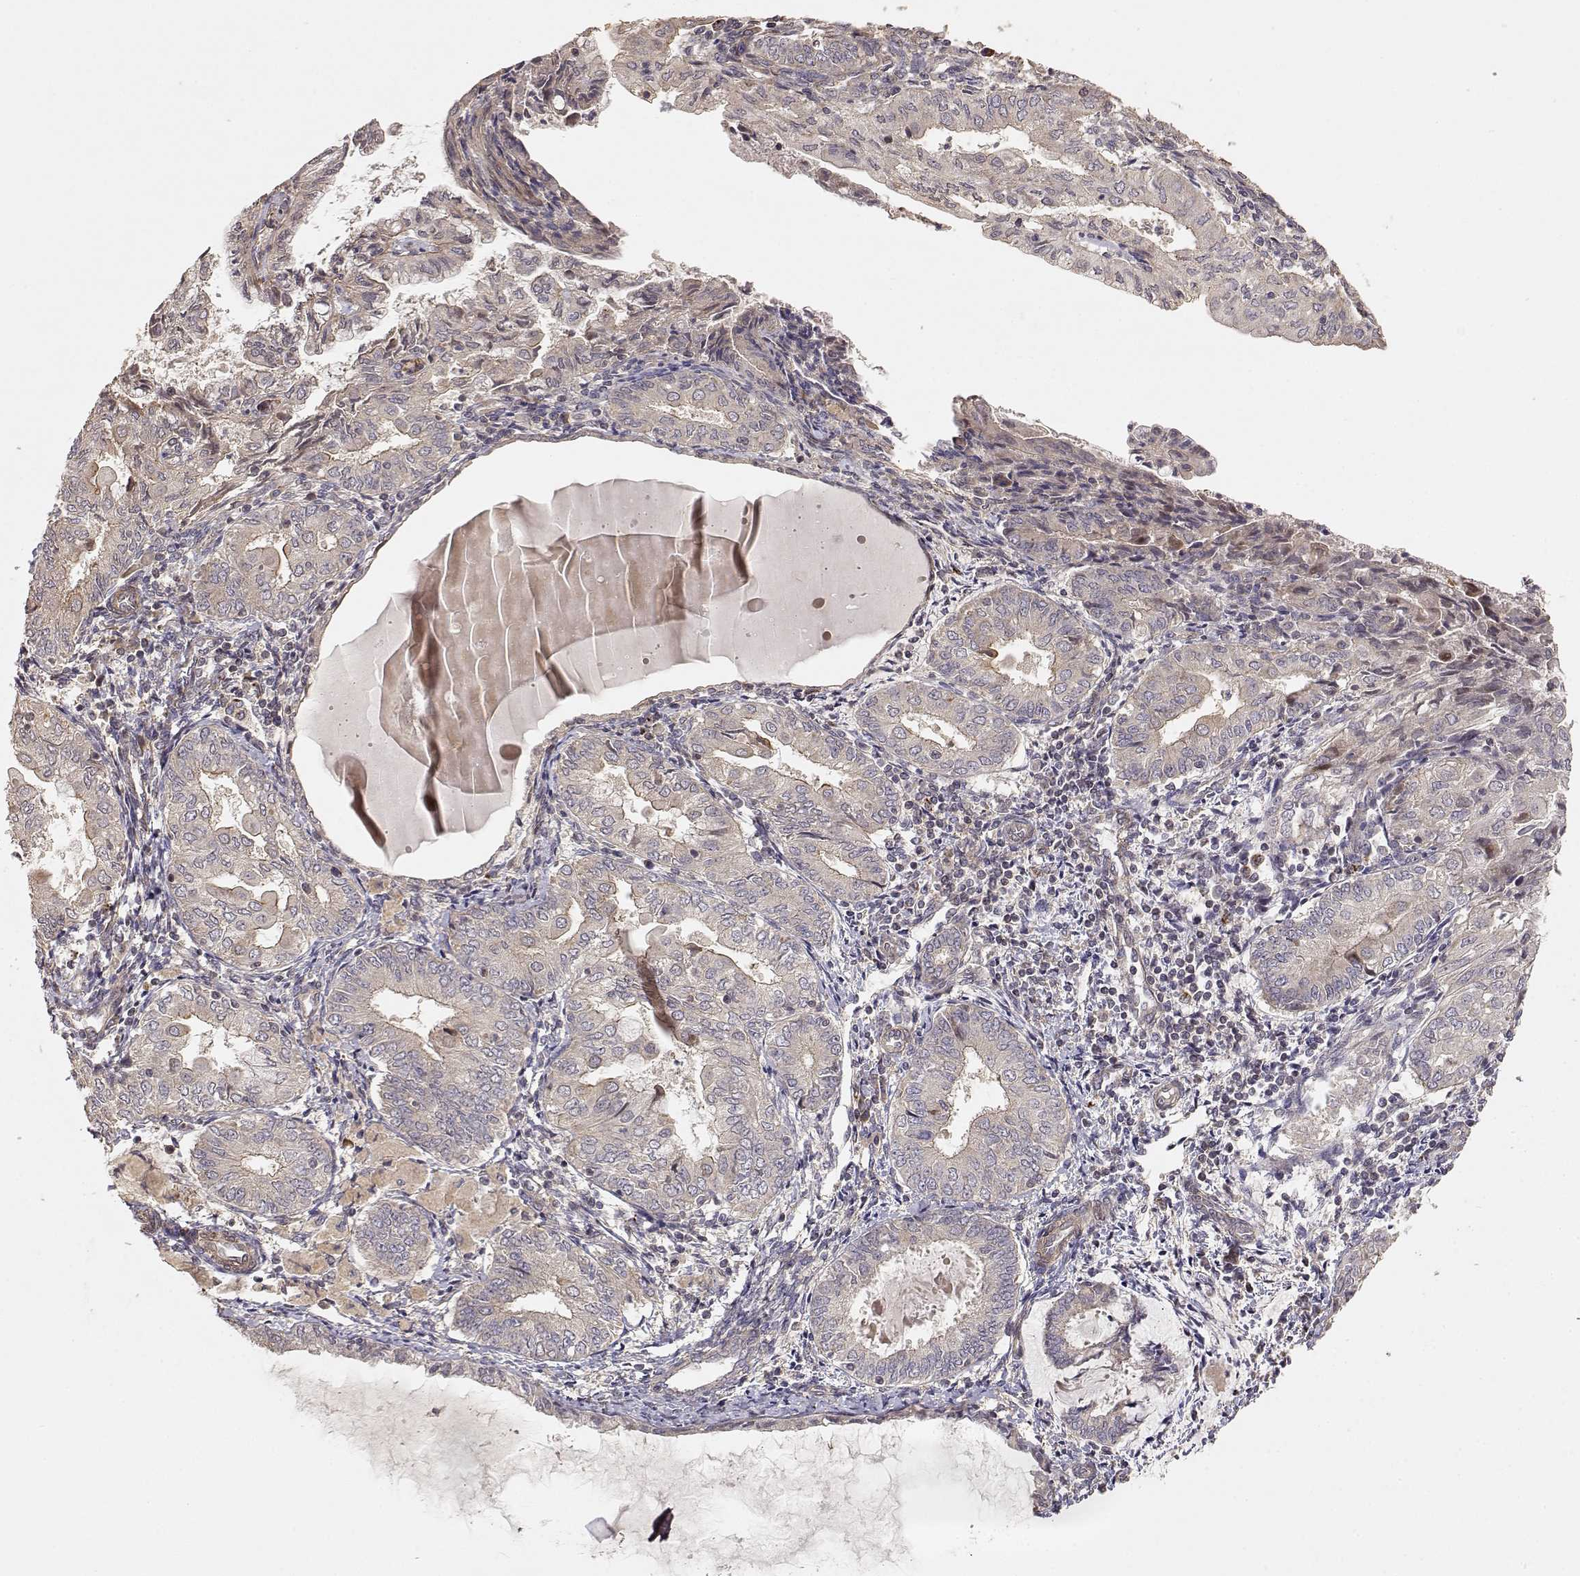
{"staining": {"intensity": "weak", "quantity": ">75%", "location": "cytoplasmic/membranous"}, "tissue": "endometrial cancer", "cell_type": "Tumor cells", "image_type": "cancer", "snomed": [{"axis": "morphology", "description": "Adenocarcinoma, NOS"}, {"axis": "topography", "description": "Endometrium"}], "caption": "A low amount of weak cytoplasmic/membranous staining is identified in about >75% of tumor cells in endometrial cancer tissue. Nuclei are stained in blue.", "gene": "PICK1", "patient": {"sex": "female", "age": 68}}